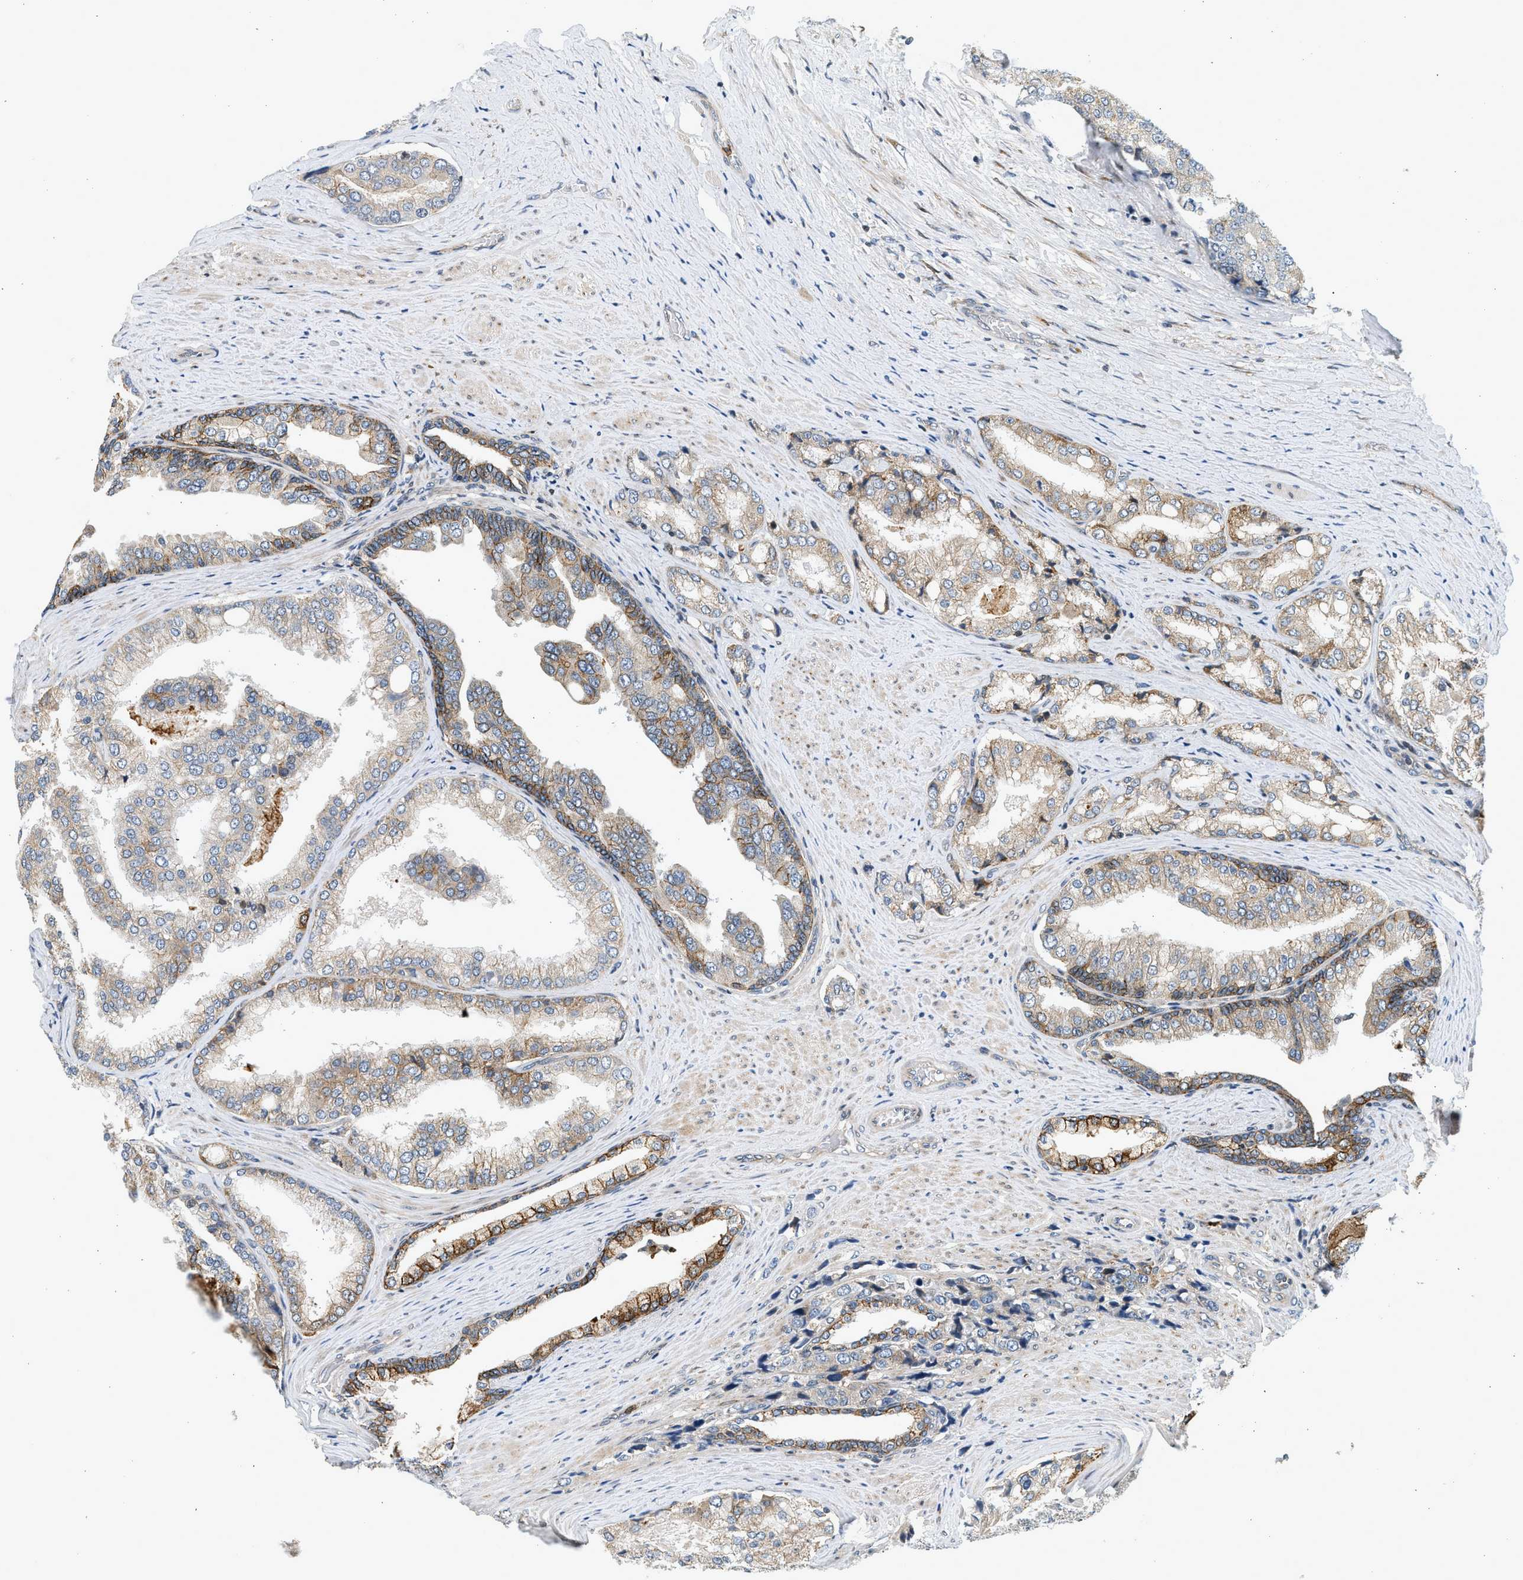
{"staining": {"intensity": "moderate", "quantity": "<25%", "location": "cytoplasmic/membranous"}, "tissue": "prostate cancer", "cell_type": "Tumor cells", "image_type": "cancer", "snomed": [{"axis": "morphology", "description": "Adenocarcinoma, High grade"}, {"axis": "topography", "description": "Prostate"}], "caption": "Moderate cytoplasmic/membranous protein staining is seen in about <25% of tumor cells in prostate cancer. The protein is shown in brown color, while the nuclei are stained blue.", "gene": "NRSN2", "patient": {"sex": "male", "age": 50}}